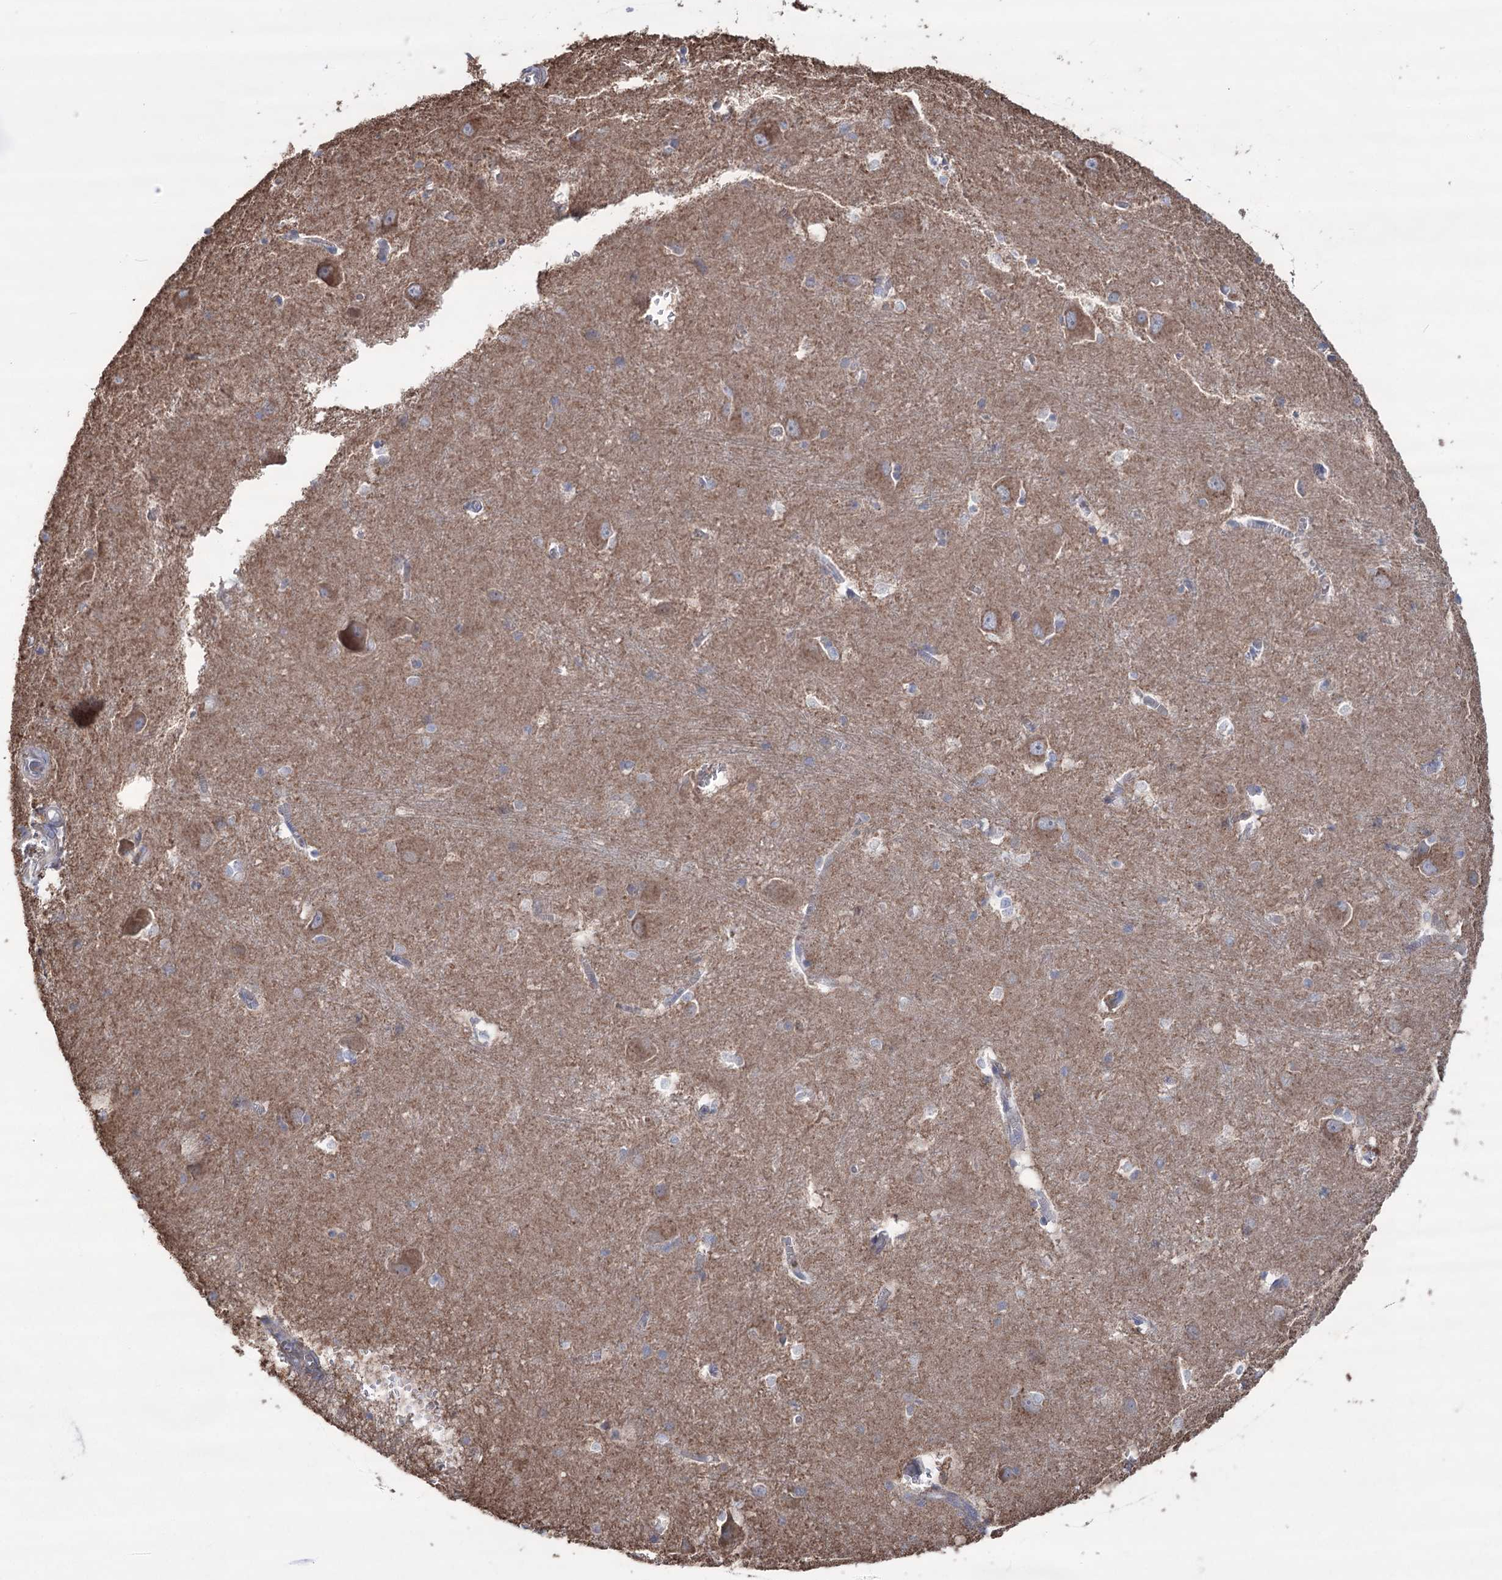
{"staining": {"intensity": "weak", "quantity": "25%-75%", "location": "cytoplasmic/membranous"}, "tissue": "caudate", "cell_type": "Glial cells", "image_type": "normal", "snomed": [{"axis": "morphology", "description": "Normal tissue, NOS"}, {"axis": "topography", "description": "Lateral ventricle wall"}], "caption": "A brown stain labels weak cytoplasmic/membranous positivity of a protein in glial cells of unremarkable caudate.", "gene": "TRIM71", "patient": {"sex": "male", "age": 37}}